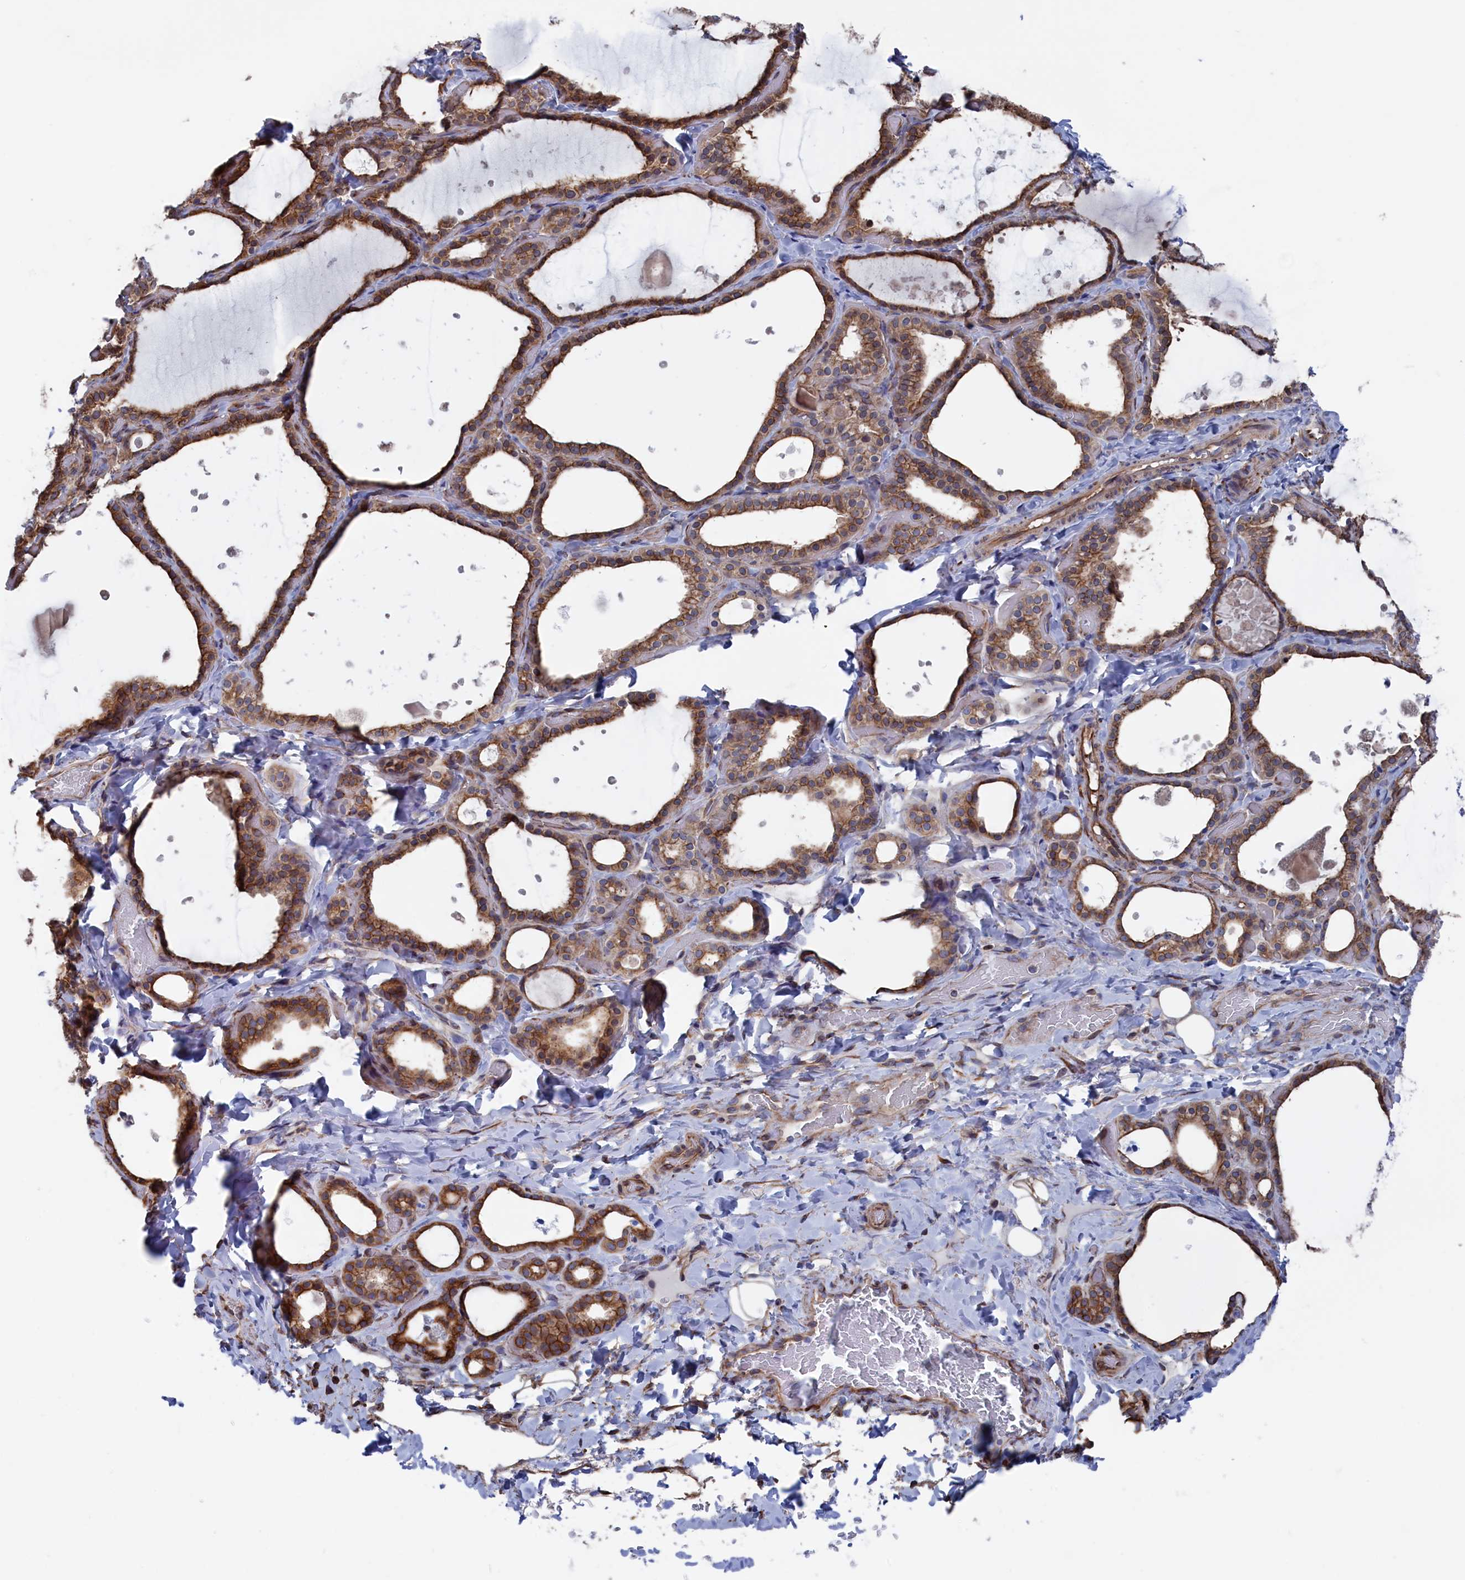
{"staining": {"intensity": "moderate", "quantity": ">75%", "location": "cytoplasmic/membranous"}, "tissue": "thyroid gland", "cell_type": "Glandular cells", "image_type": "normal", "snomed": [{"axis": "morphology", "description": "Normal tissue, NOS"}, {"axis": "topography", "description": "Thyroid gland"}], "caption": "Immunohistochemistry image of unremarkable thyroid gland: thyroid gland stained using IHC shows medium levels of moderate protein expression localized specifically in the cytoplasmic/membranous of glandular cells, appearing as a cytoplasmic/membranous brown color.", "gene": "NUTF2", "patient": {"sex": "female", "age": 44}}